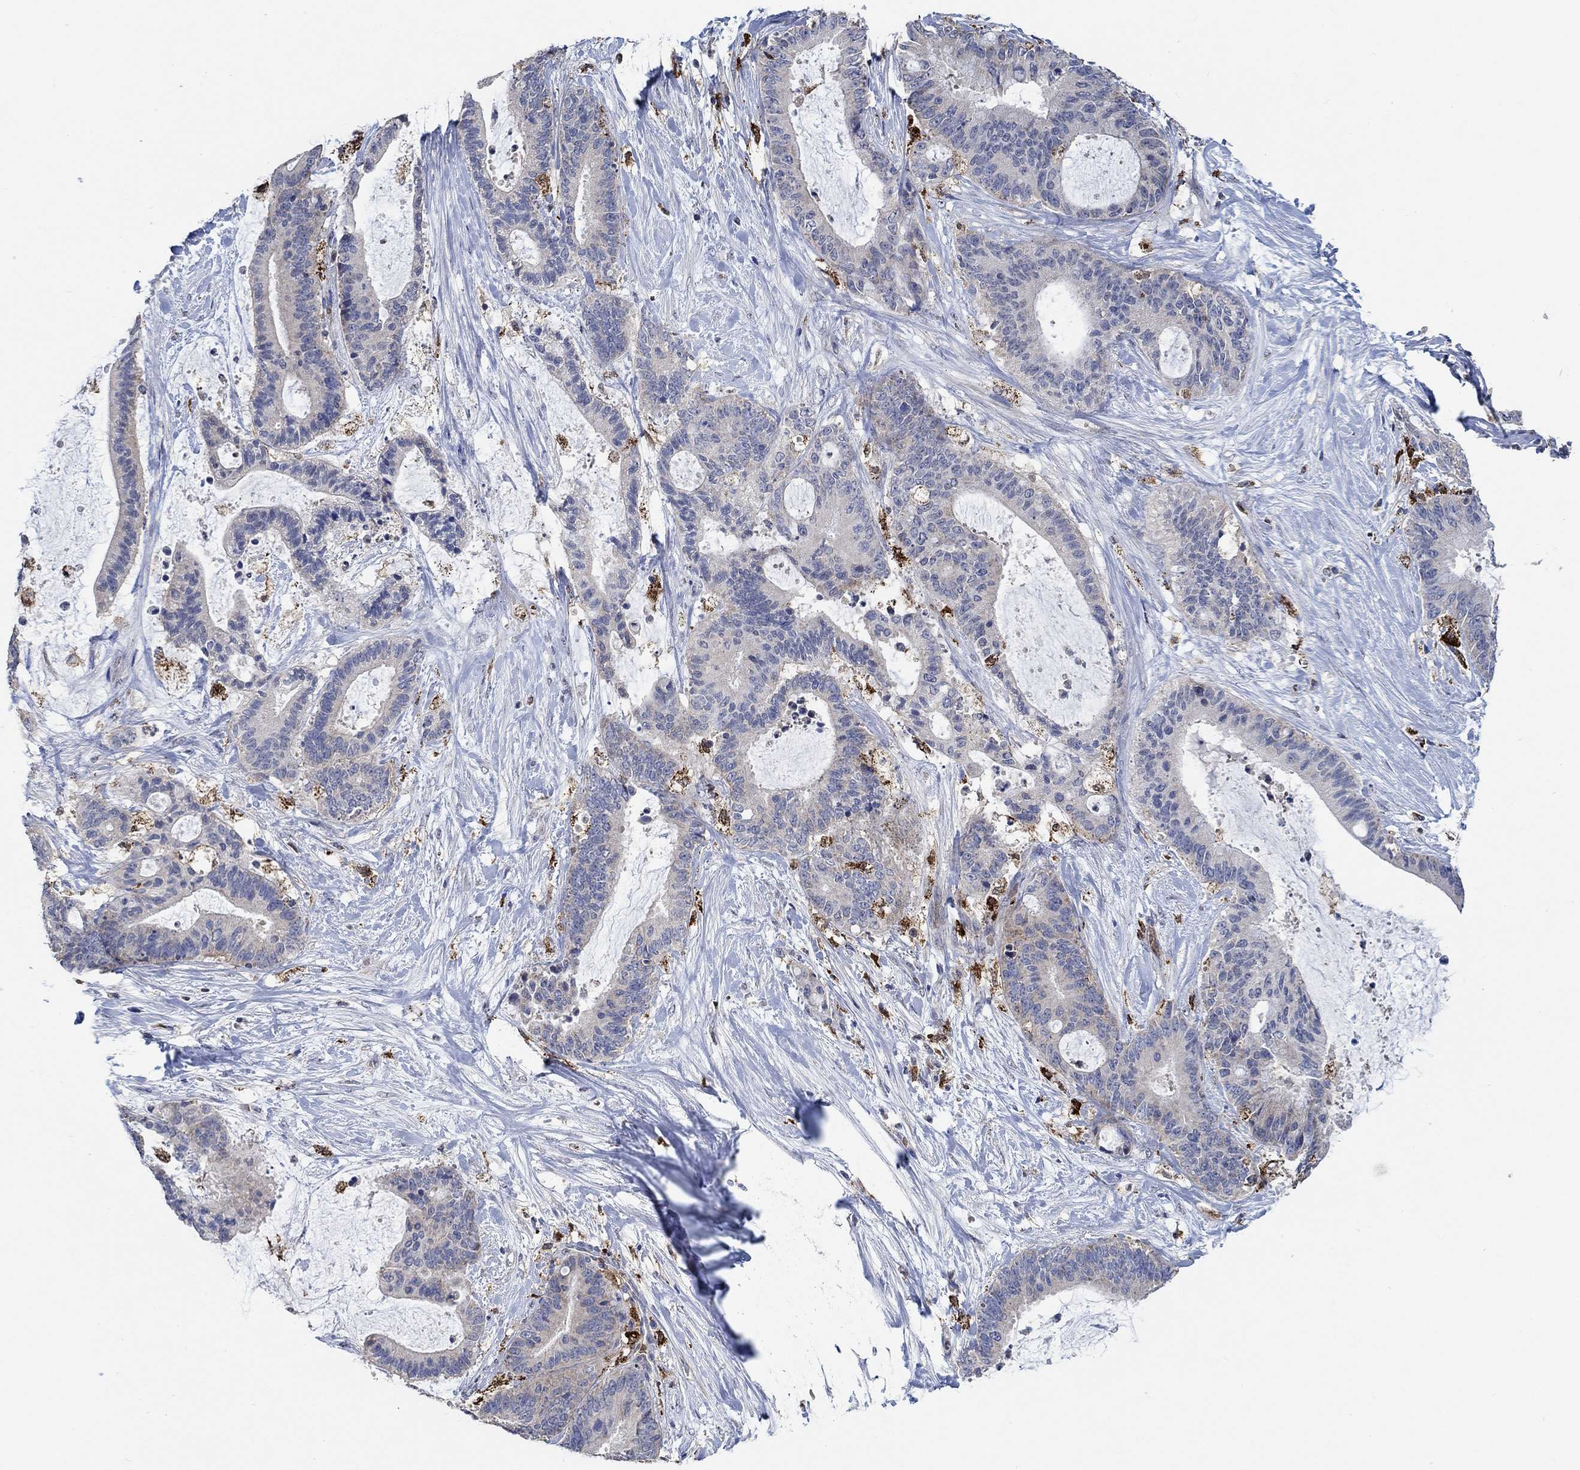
{"staining": {"intensity": "weak", "quantity": "<25%", "location": "cytoplasmic/membranous"}, "tissue": "liver cancer", "cell_type": "Tumor cells", "image_type": "cancer", "snomed": [{"axis": "morphology", "description": "Cholangiocarcinoma"}, {"axis": "topography", "description": "Liver"}], "caption": "Liver cancer (cholangiocarcinoma) was stained to show a protein in brown. There is no significant staining in tumor cells. (Brightfield microscopy of DAB (3,3'-diaminobenzidine) IHC at high magnification).", "gene": "MPP1", "patient": {"sex": "female", "age": 73}}